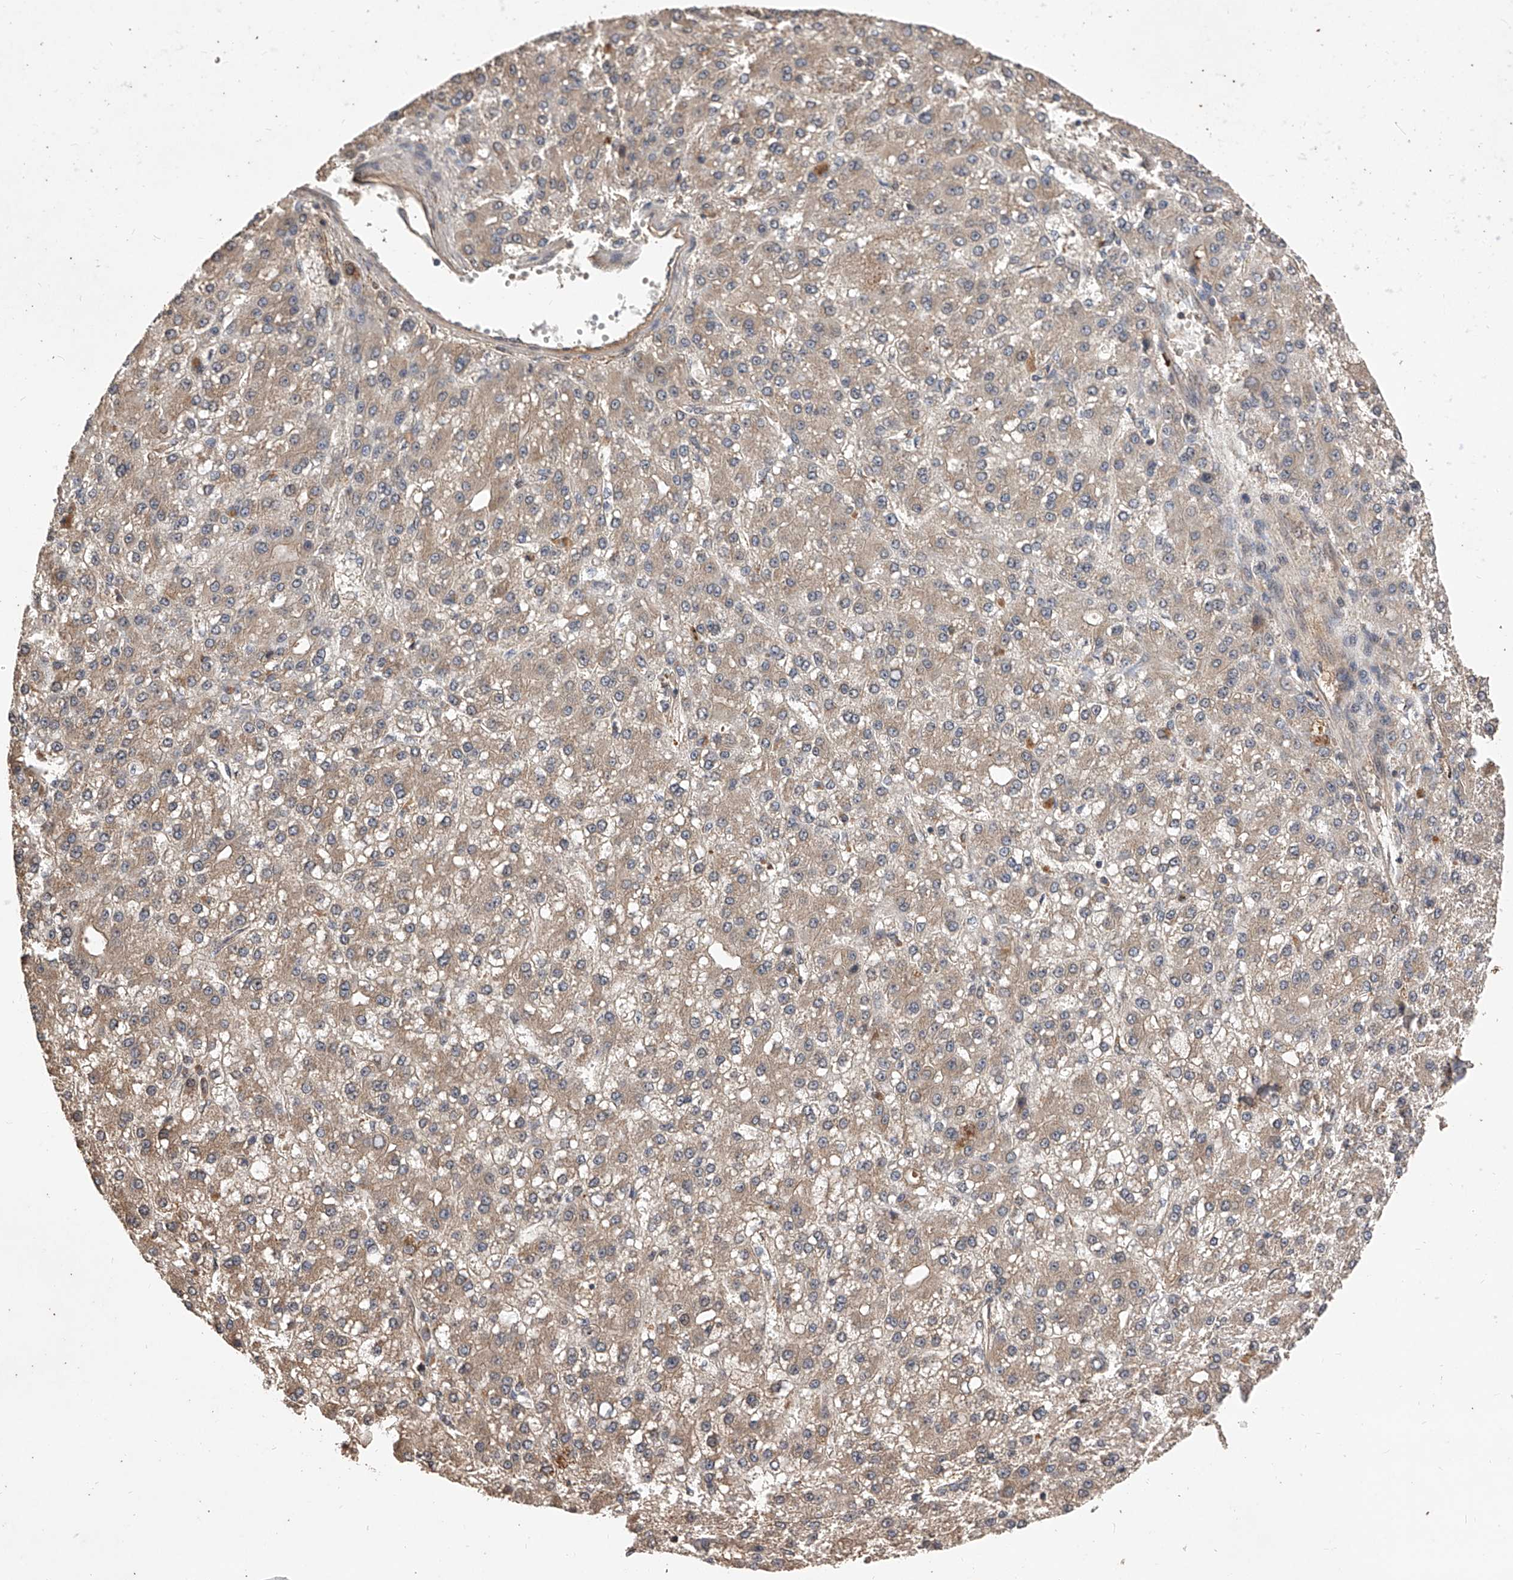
{"staining": {"intensity": "weak", "quantity": ">75%", "location": "cytoplasmic/membranous"}, "tissue": "liver cancer", "cell_type": "Tumor cells", "image_type": "cancer", "snomed": [{"axis": "morphology", "description": "Carcinoma, Hepatocellular, NOS"}, {"axis": "topography", "description": "Liver"}], "caption": "This photomicrograph shows liver cancer stained with immunohistochemistry (IHC) to label a protein in brown. The cytoplasmic/membranous of tumor cells show weak positivity for the protein. Nuclei are counter-stained blue.", "gene": "CFAP410", "patient": {"sex": "male", "age": 67}}